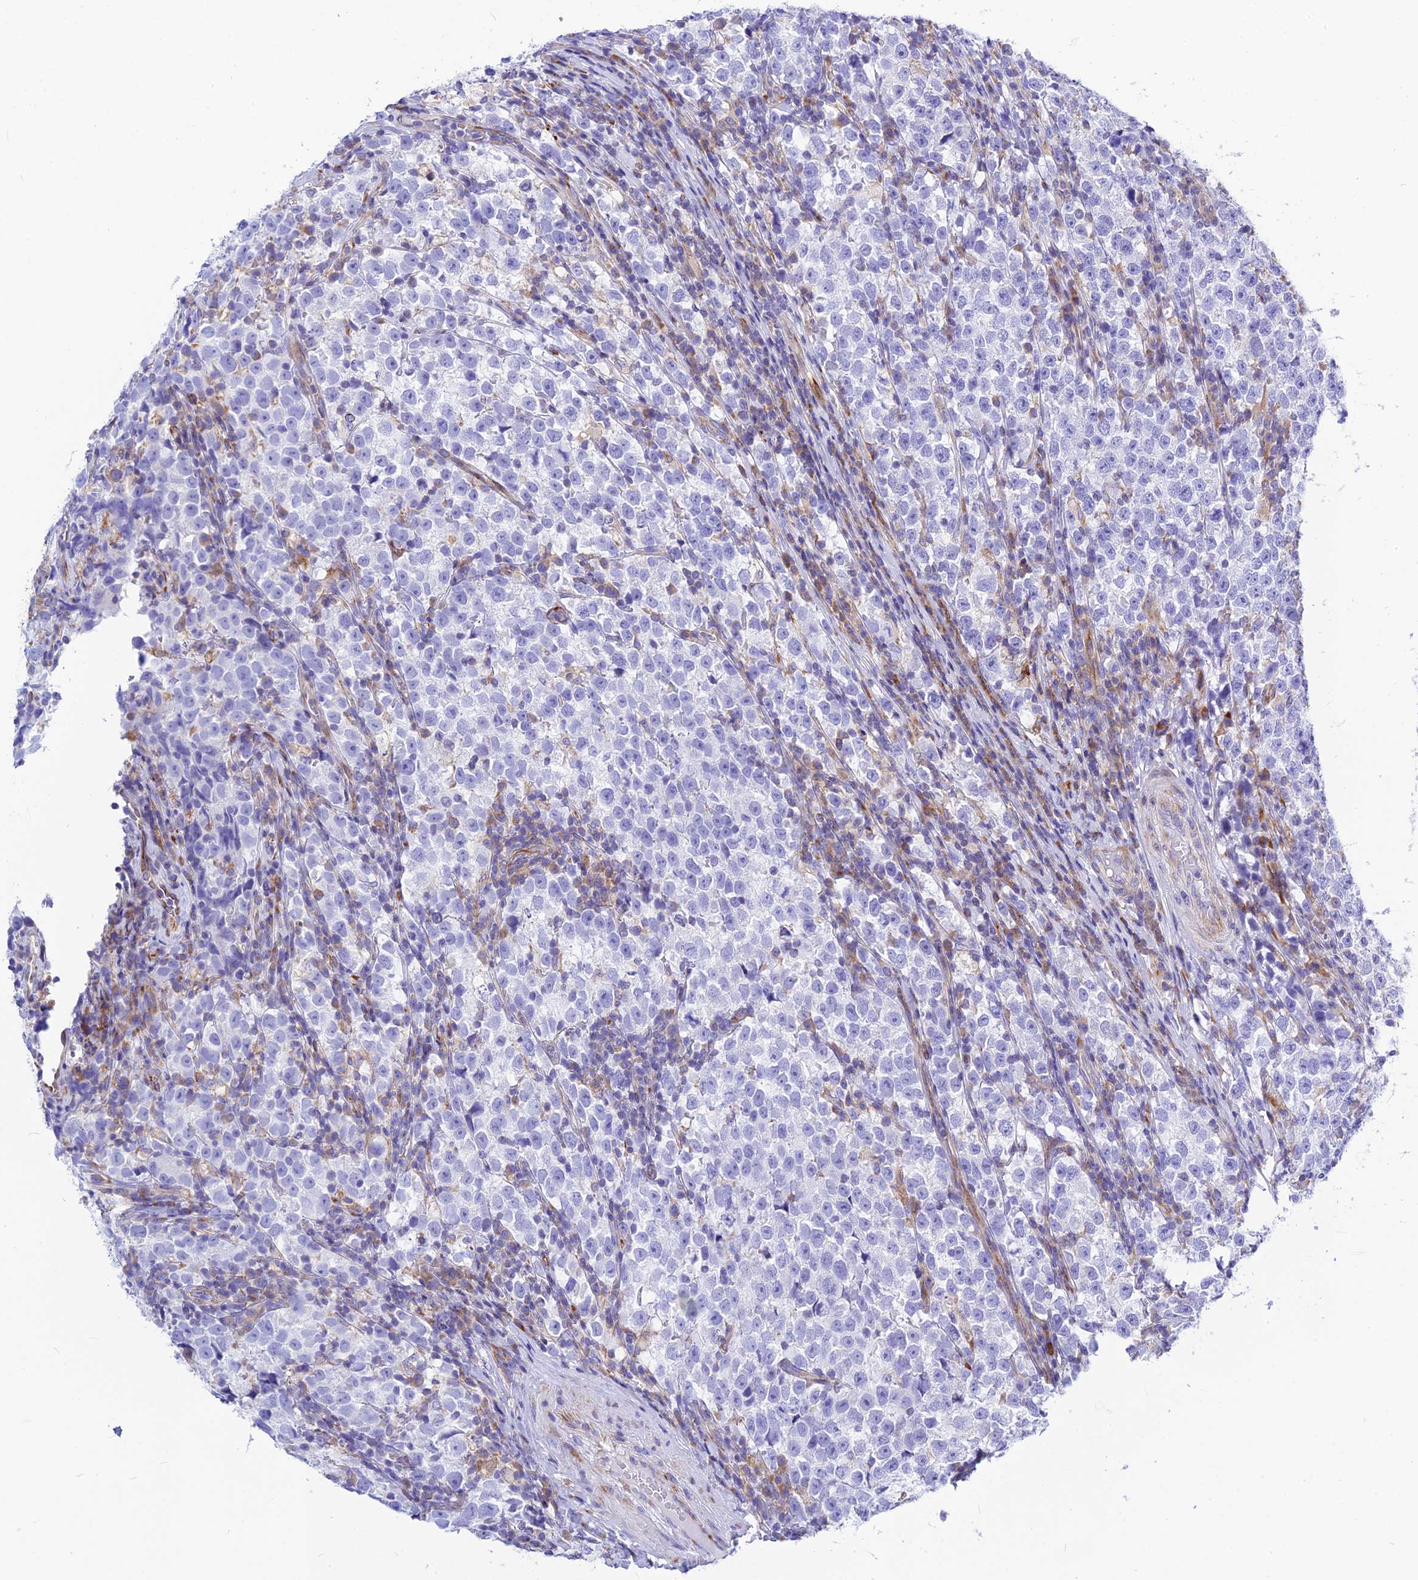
{"staining": {"intensity": "negative", "quantity": "none", "location": "none"}, "tissue": "testis cancer", "cell_type": "Tumor cells", "image_type": "cancer", "snomed": [{"axis": "morphology", "description": "Normal tissue, NOS"}, {"axis": "morphology", "description": "Seminoma, NOS"}, {"axis": "topography", "description": "Testis"}], "caption": "This histopathology image is of testis seminoma stained with immunohistochemistry (IHC) to label a protein in brown with the nuclei are counter-stained blue. There is no staining in tumor cells.", "gene": "CNOT6", "patient": {"sex": "male", "age": 43}}